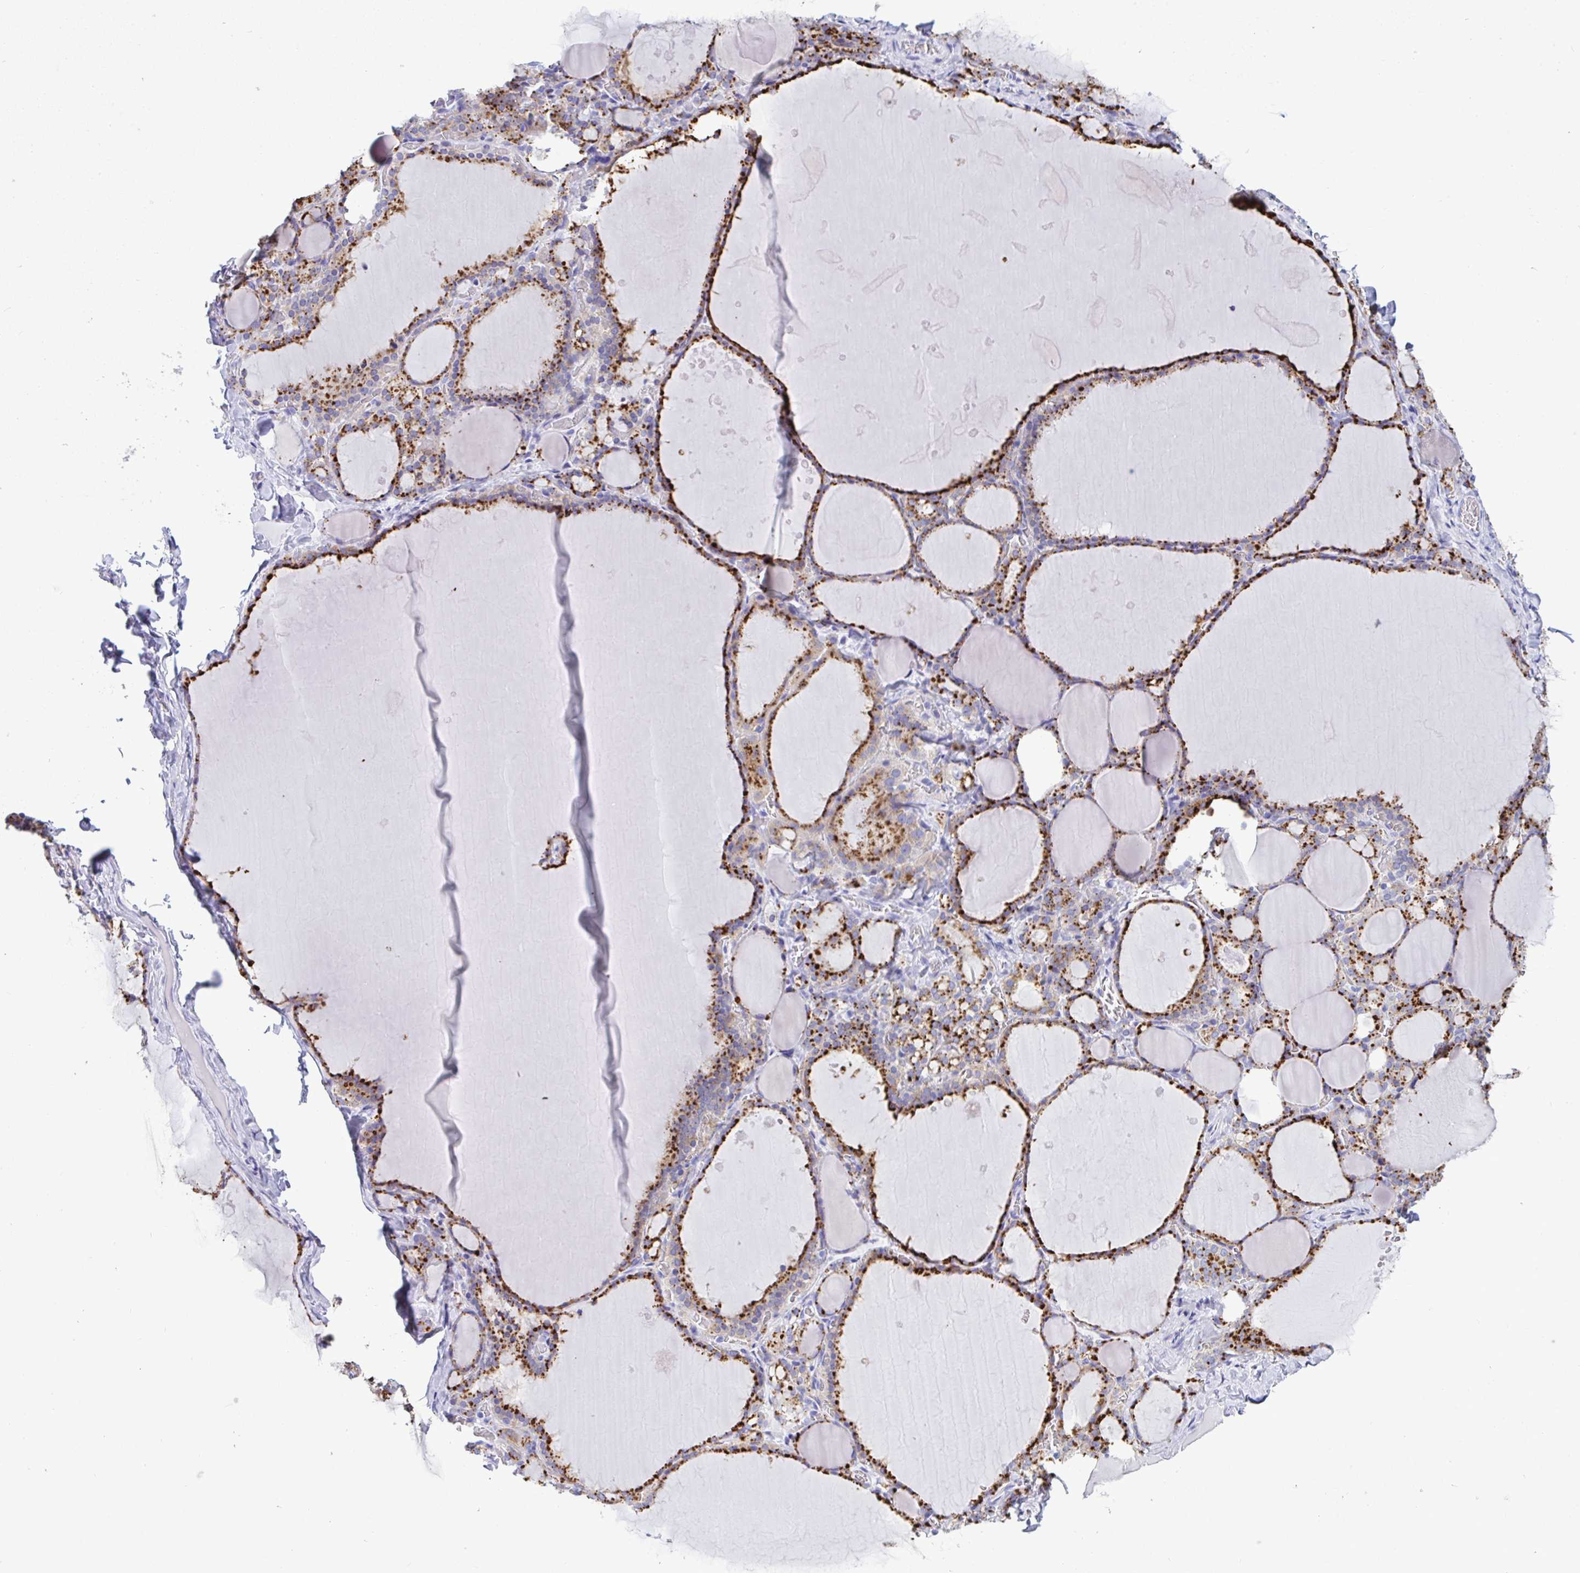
{"staining": {"intensity": "strong", "quantity": "25%-75%", "location": "cytoplasmic/membranous"}, "tissue": "thyroid gland", "cell_type": "Glandular cells", "image_type": "normal", "snomed": [{"axis": "morphology", "description": "Normal tissue, NOS"}, {"axis": "topography", "description": "Thyroid gland"}], "caption": "Benign thyroid gland demonstrates strong cytoplasmic/membranous positivity in approximately 25%-75% of glandular cells (Stains: DAB (3,3'-diaminobenzidine) in brown, nuclei in blue, Microscopy: brightfield microscopy at high magnification)..", "gene": "CPVL", "patient": {"sex": "male", "age": 56}}